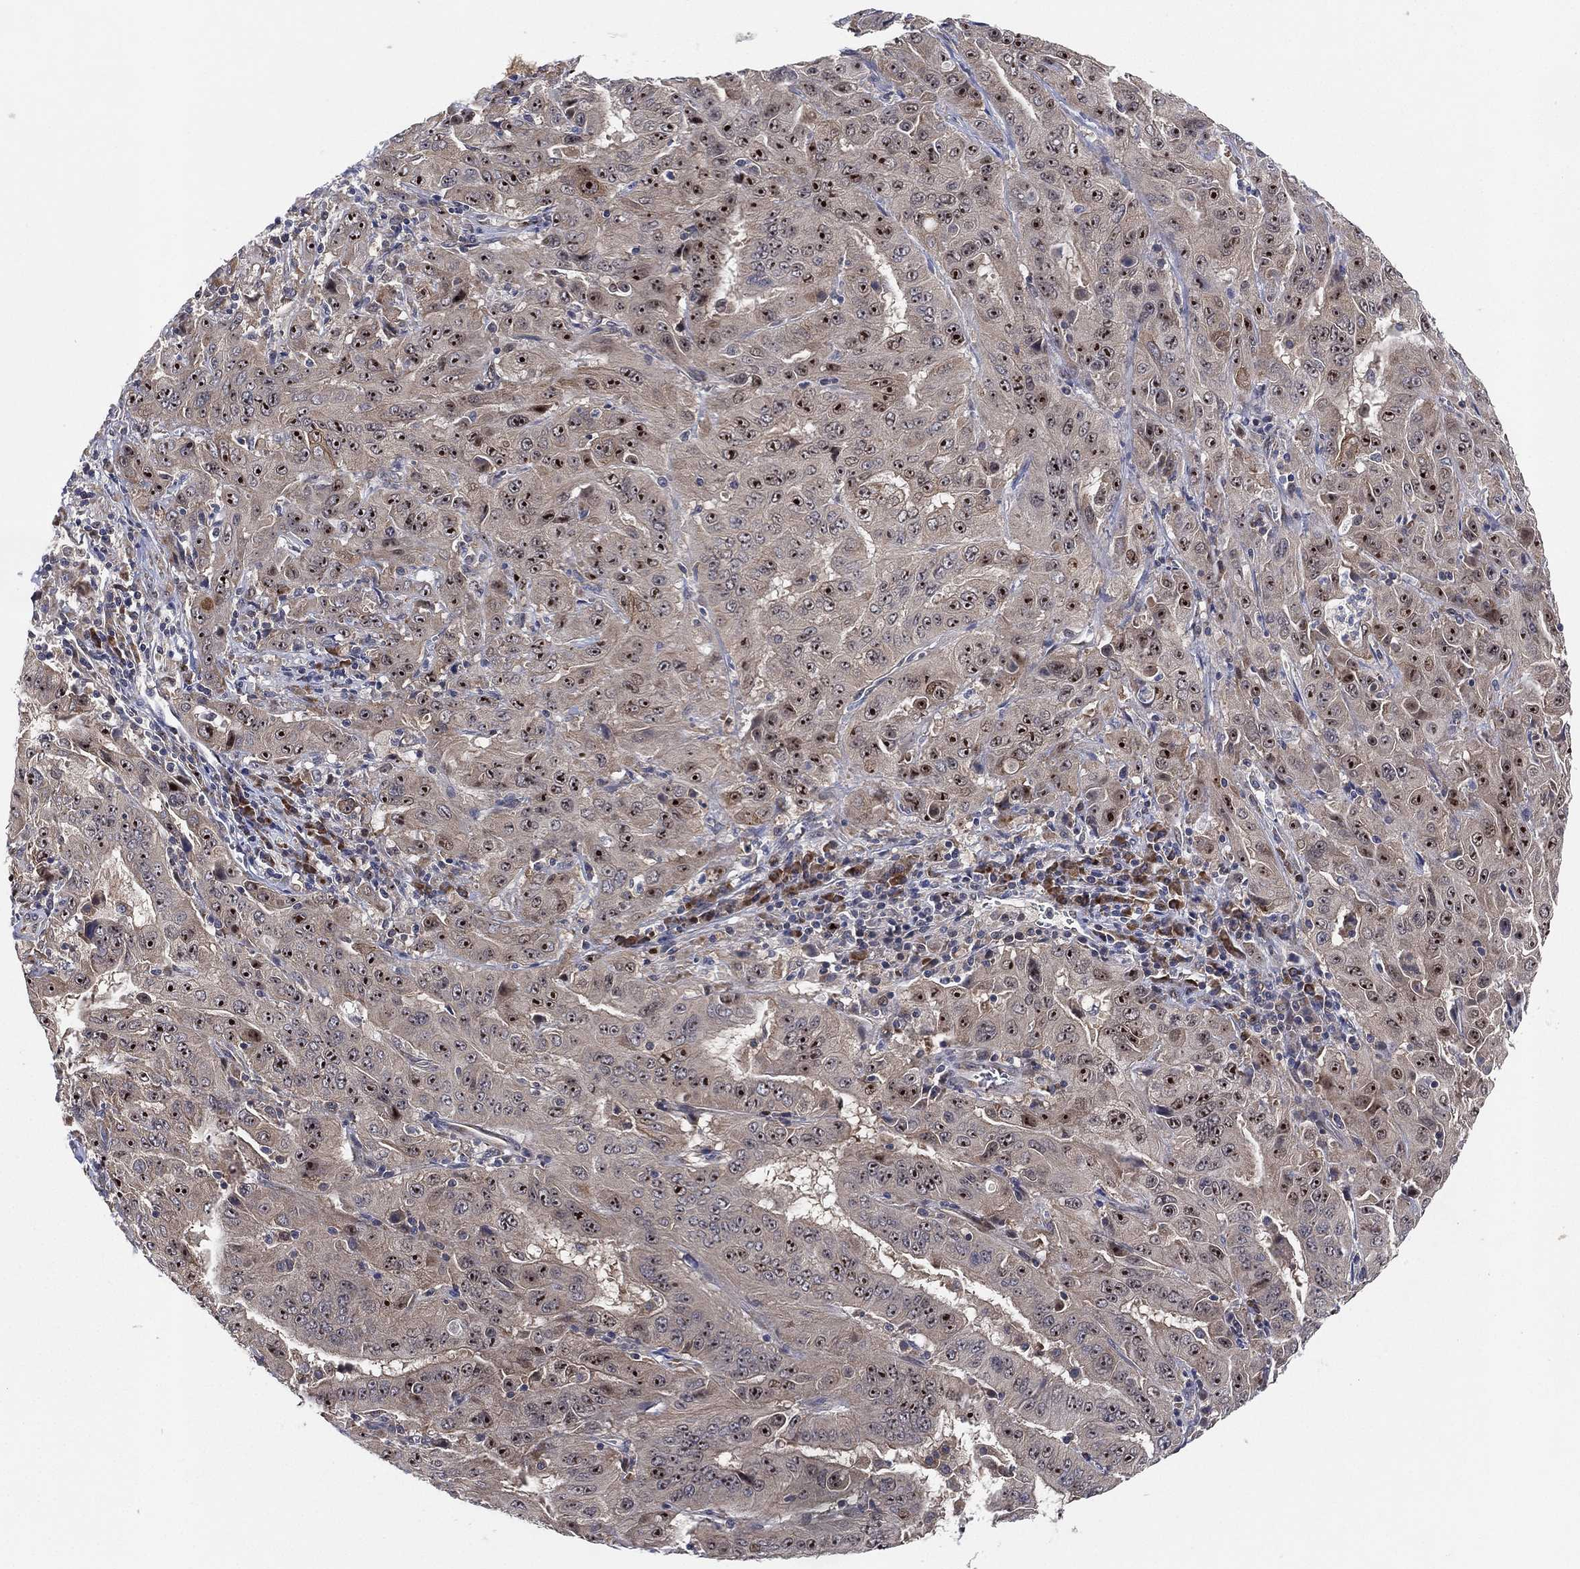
{"staining": {"intensity": "moderate", "quantity": "25%-75%", "location": "nuclear"}, "tissue": "pancreatic cancer", "cell_type": "Tumor cells", "image_type": "cancer", "snomed": [{"axis": "morphology", "description": "Adenocarcinoma, NOS"}, {"axis": "topography", "description": "Pancreas"}], "caption": "DAB immunohistochemical staining of pancreatic cancer (adenocarcinoma) exhibits moderate nuclear protein staining in approximately 25%-75% of tumor cells. The protein is shown in brown color, while the nuclei are stained blue.", "gene": "FAM104A", "patient": {"sex": "male", "age": 63}}